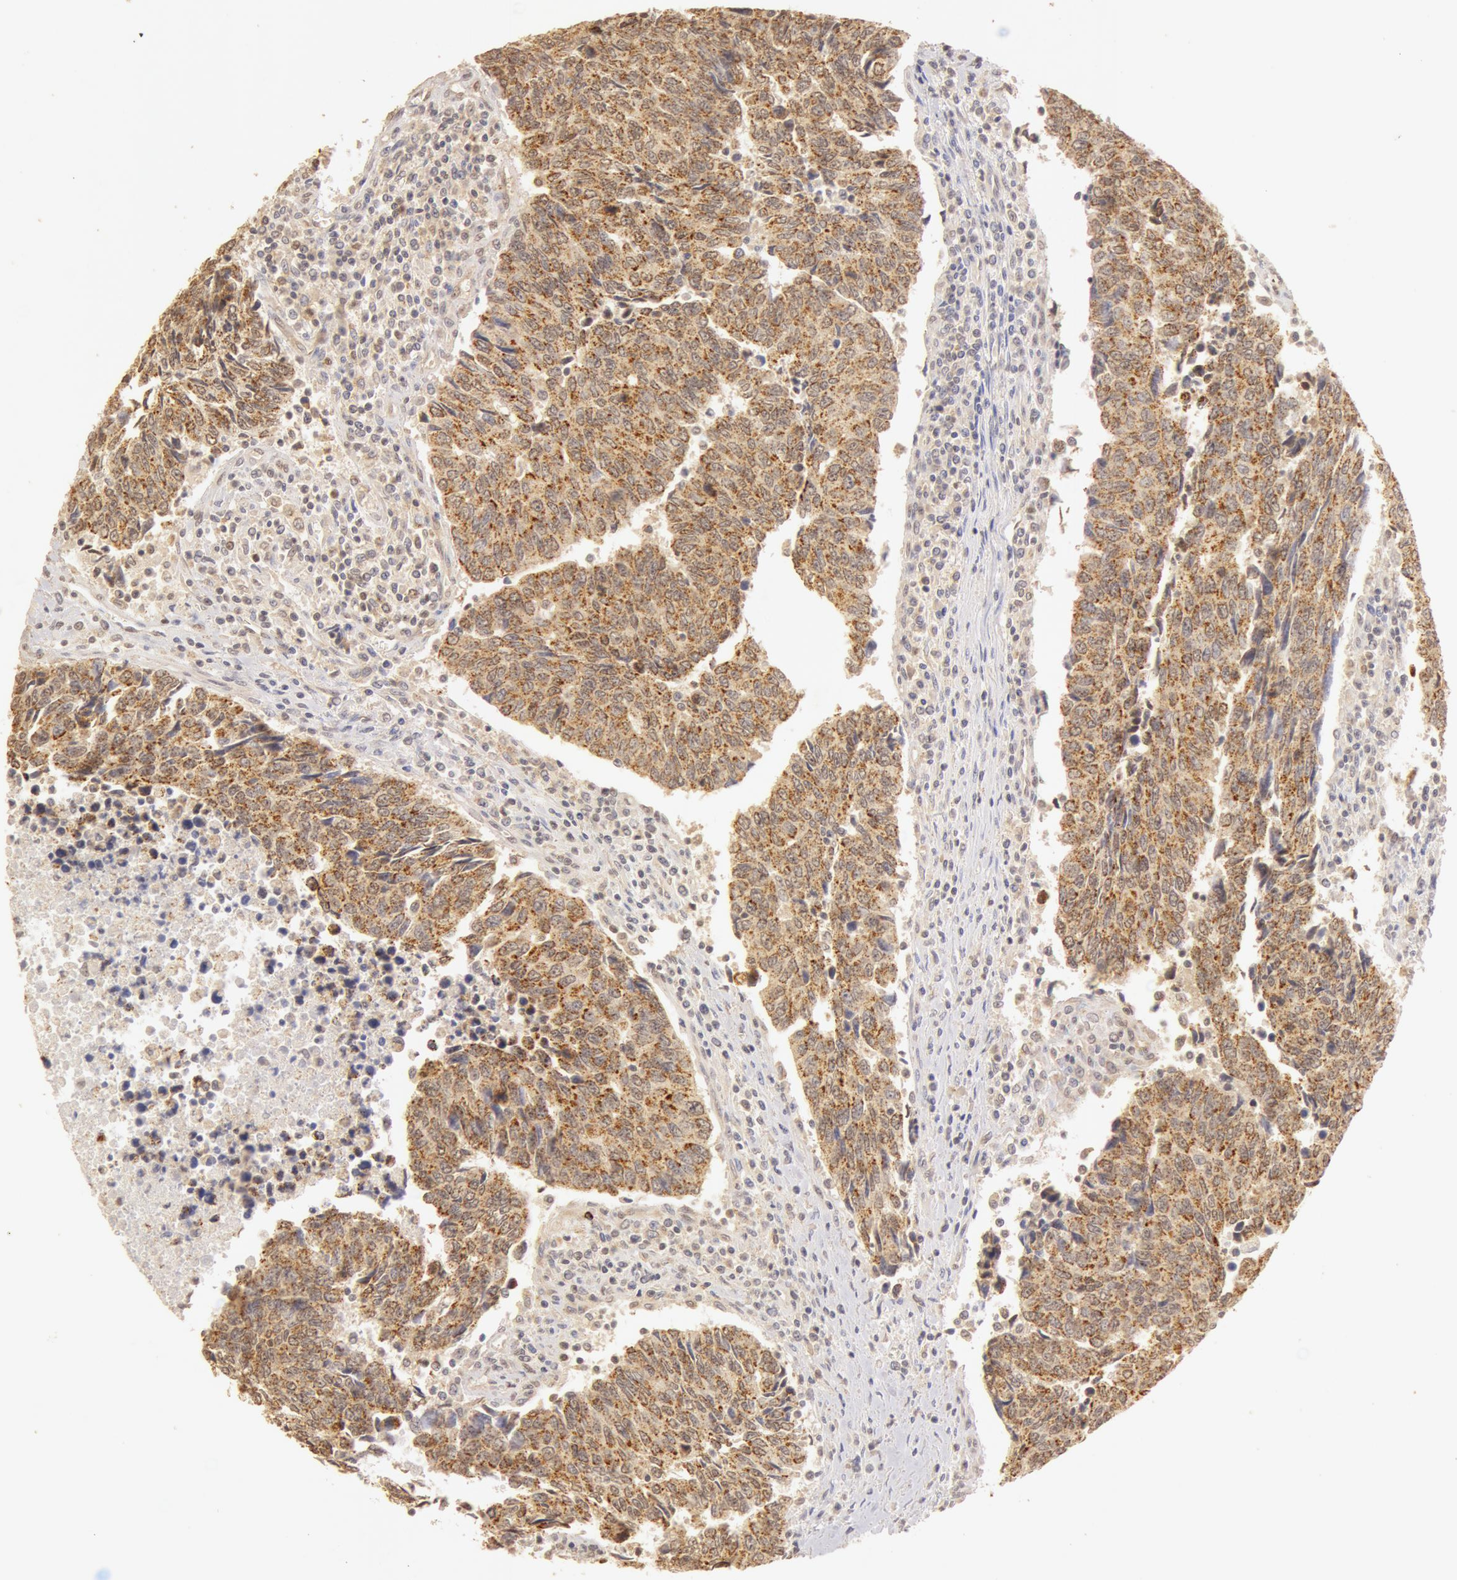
{"staining": {"intensity": "moderate", "quantity": ">75%", "location": "cytoplasmic/membranous,nuclear"}, "tissue": "urothelial cancer", "cell_type": "Tumor cells", "image_type": "cancer", "snomed": [{"axis": "morphology", "description": "Urothelial carcinoma, High grade"}, {"axis": "topography", "description": "Urinary bladder"}], "caption": "IHC photomicrograph of neoplastic tissue: high-grade urothelial carcinoma stained using IHC demonstrates medium levels of moderate protein expression localized specifically in the cytoplasmic/membranous and nuclear of tumor cells, appearing as a cytoplasmic/membranous and nuclear brown color.", "gene": "SNRNP70", "patient": {"sex": "male", "age": 86}}